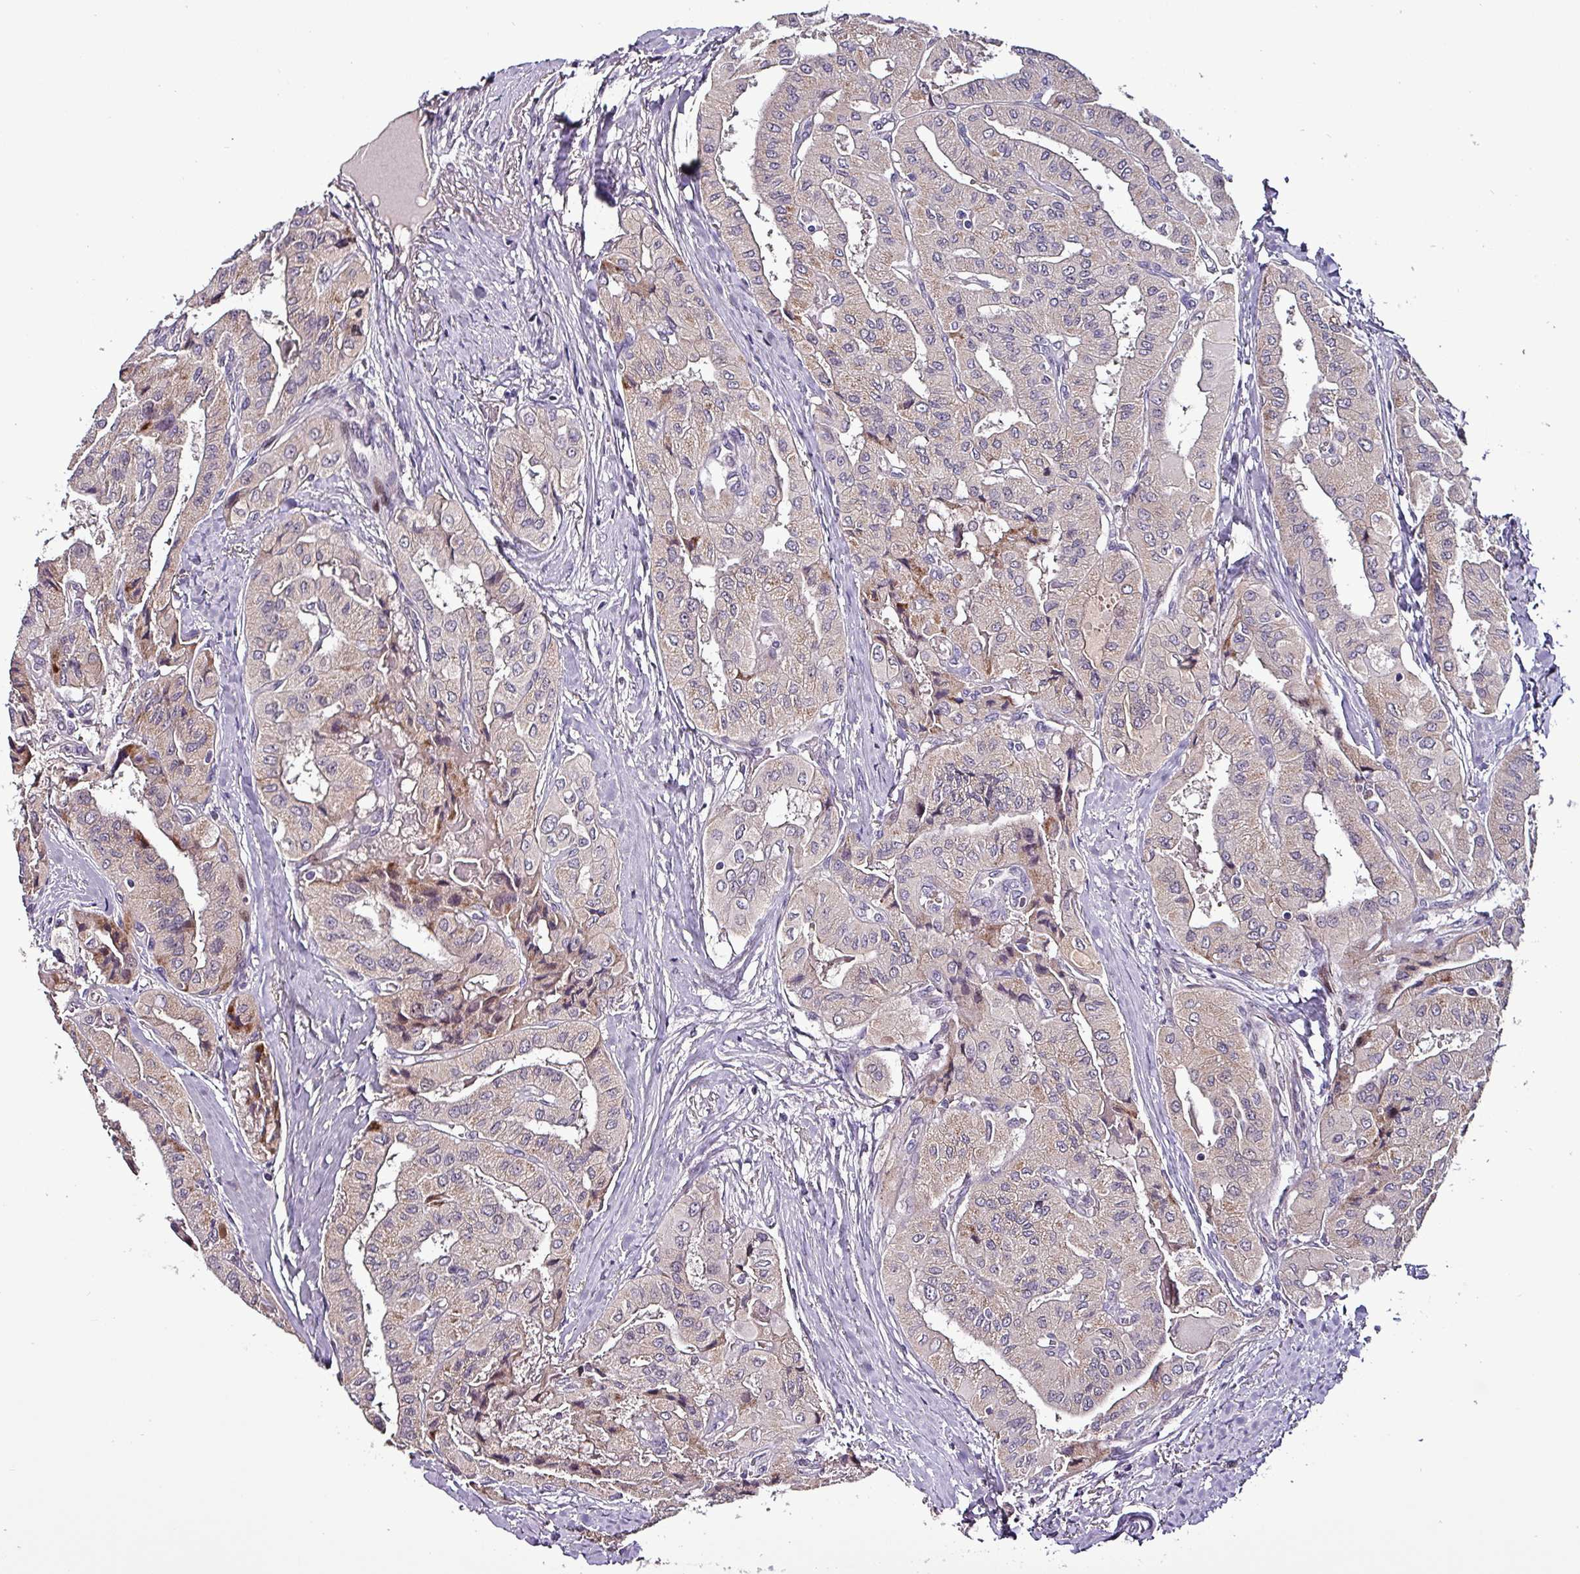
{"staining": {"intensity": "moderate", "quantity": "<25%", "location": "cytoplasmic/membranous,nuclear"}, "tissue": "thyroid cancer", "cell_type": "Tumor cells", "image_type": "cancer", "snomed": [{"axis": "morphology", "description": "Normal tissue, NOS"}, {"axis": "morphology", "description": "Papillary adenocarcinoma, NOS"}, {"axis": "topography", "description": "Thyroid gland"}], "caption": "There is low levels of moderate cytoplasmic/membranous and nuclear staining in tumor cells of papillary adenocarcinoma (thyroid), as demonstrated by immunohistochemical staining (brown color).", "gene": "GRAPL", "patient": {"sex": "female", "age": 59}}